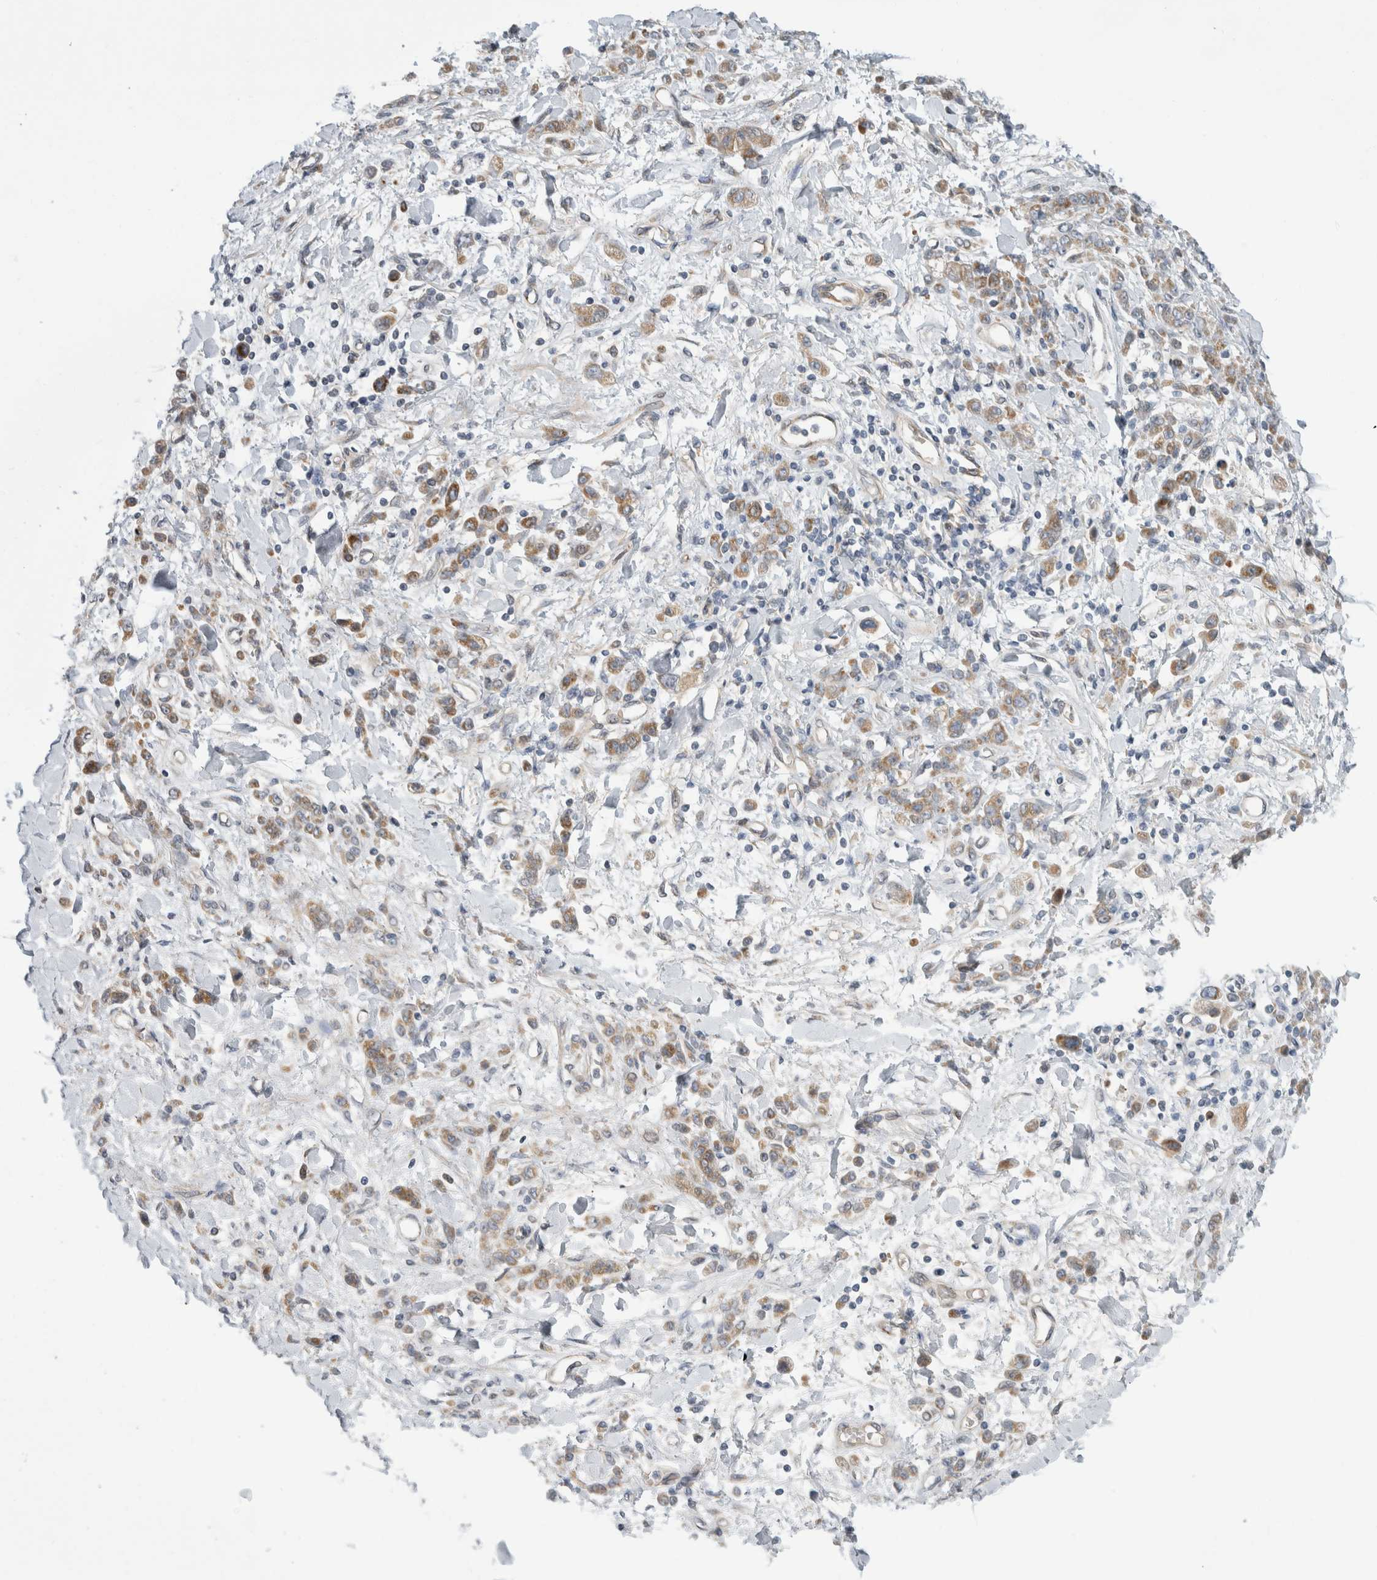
{"staining": {"intensity": "moderate", "quantity": ">75%", "location": "cytoplasmic/membranous"}, "tissue": "stomach cancer", "cell_type": "Tumor cells", "image_type": "cancer", "snomed": [{"axis": "morphology", "description": "Normal tissue, NOS"}, {"axis": "morphology", "description": "Adenocarcinoma, NOS"}, {"axis": "topography", "description": "Stomach"}], "caption": "Human adenocarcinoma (stomach) stained with a brown dye reveals moderate cytoplasmic/membranous positive staining in about >75% of tumor cells.", "gene": "KPNA5", "patient": {"sex": "male", "age": 82}}